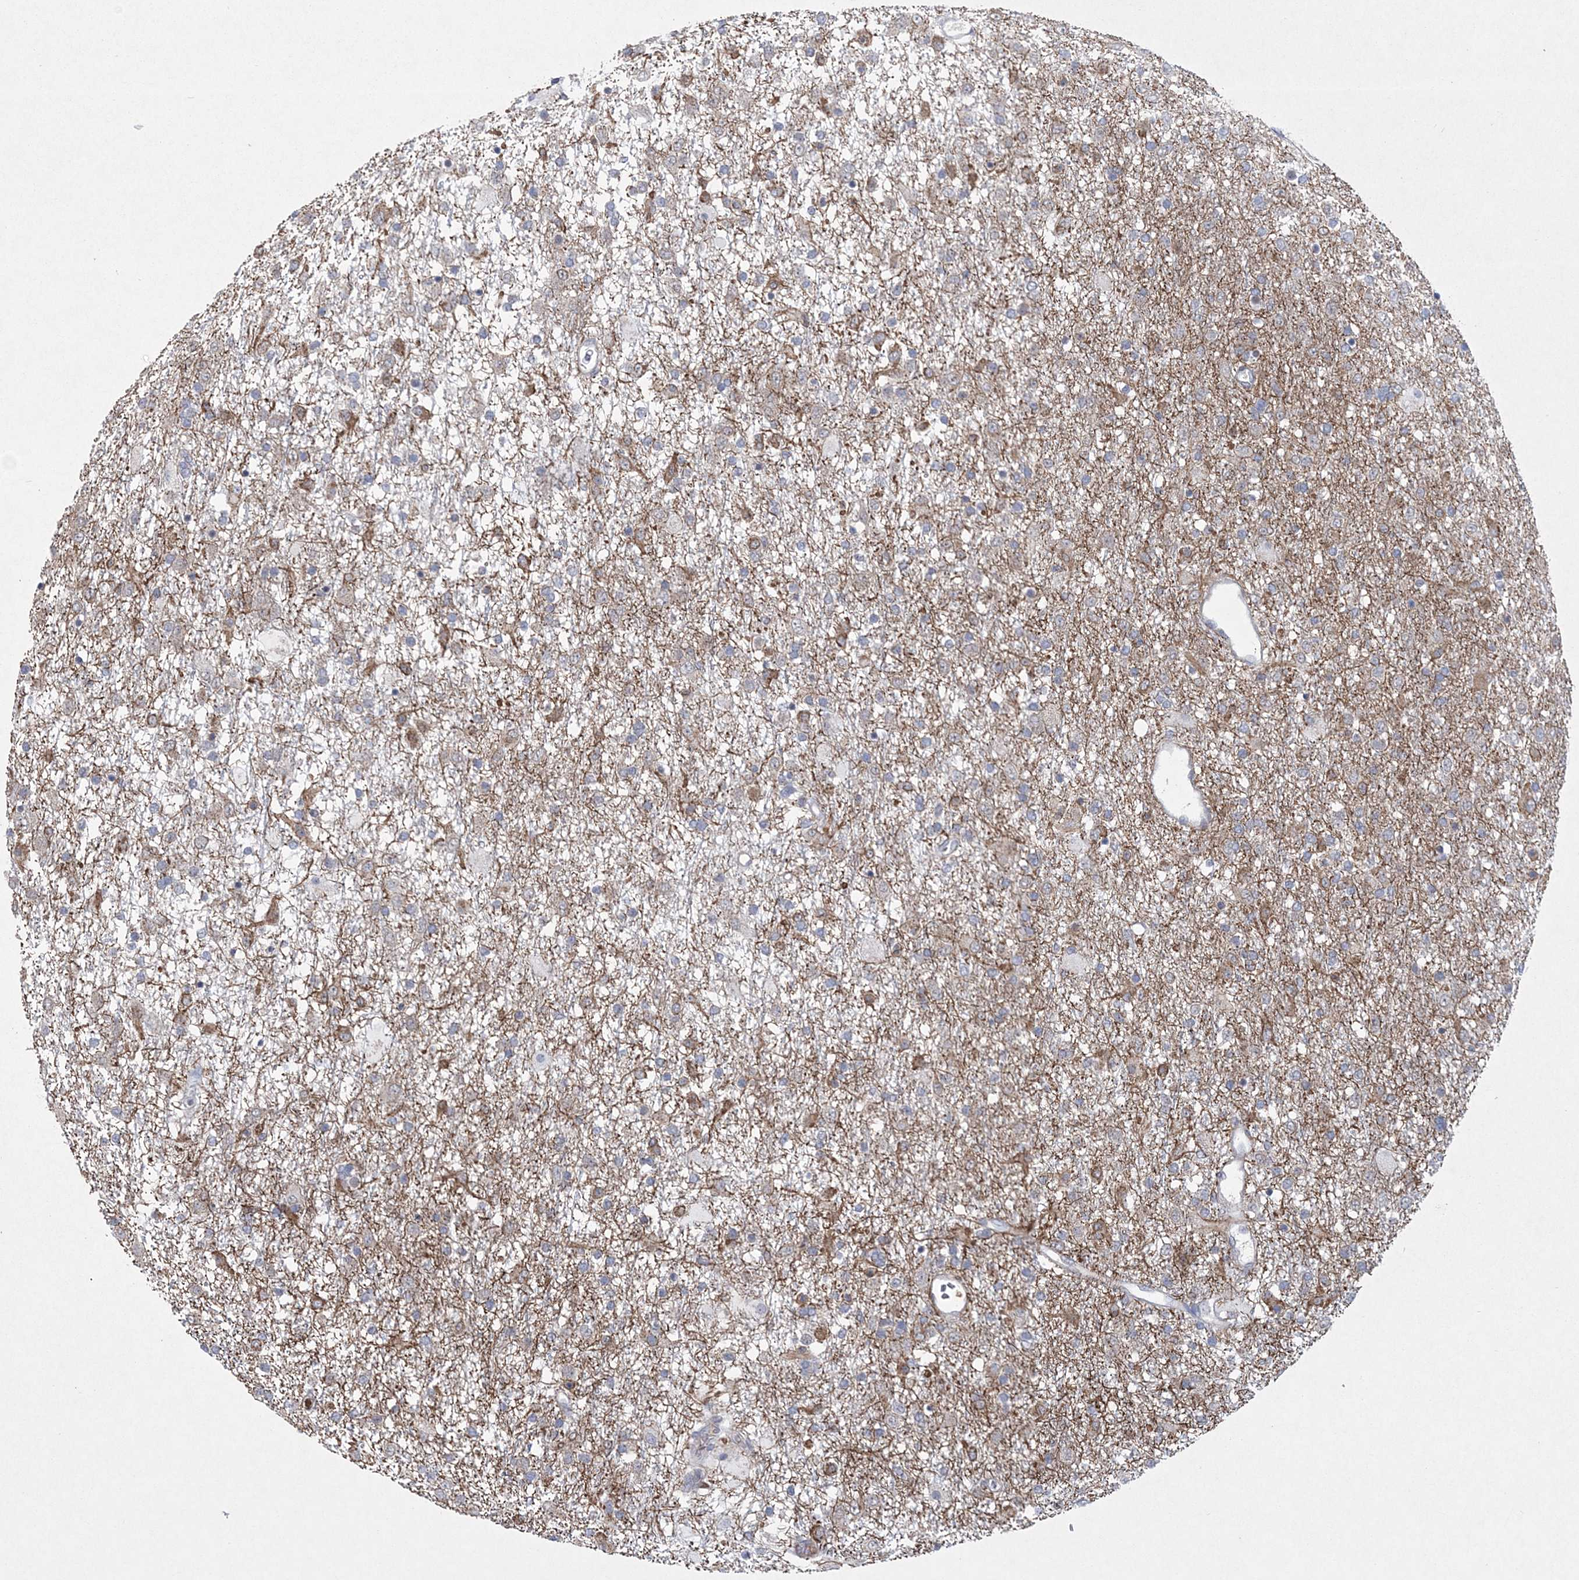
{"staining": {"intensity": "negative", "quantity": "none", "location": "none"}, "tissue": "glioma", "cell_type": "Tumor cells", "image_type": "cancer", "snomed": [{"axis": "morphology", "description": "Glioma, malignant, Low grade"}, {"axis": "topography", "description": "Brain"}], "caption": "Immunohistochemistry of glioma reveals no expression in tumor cells.", "gene": "DPCD", "patient": {"sex": "male", "age": 65}}